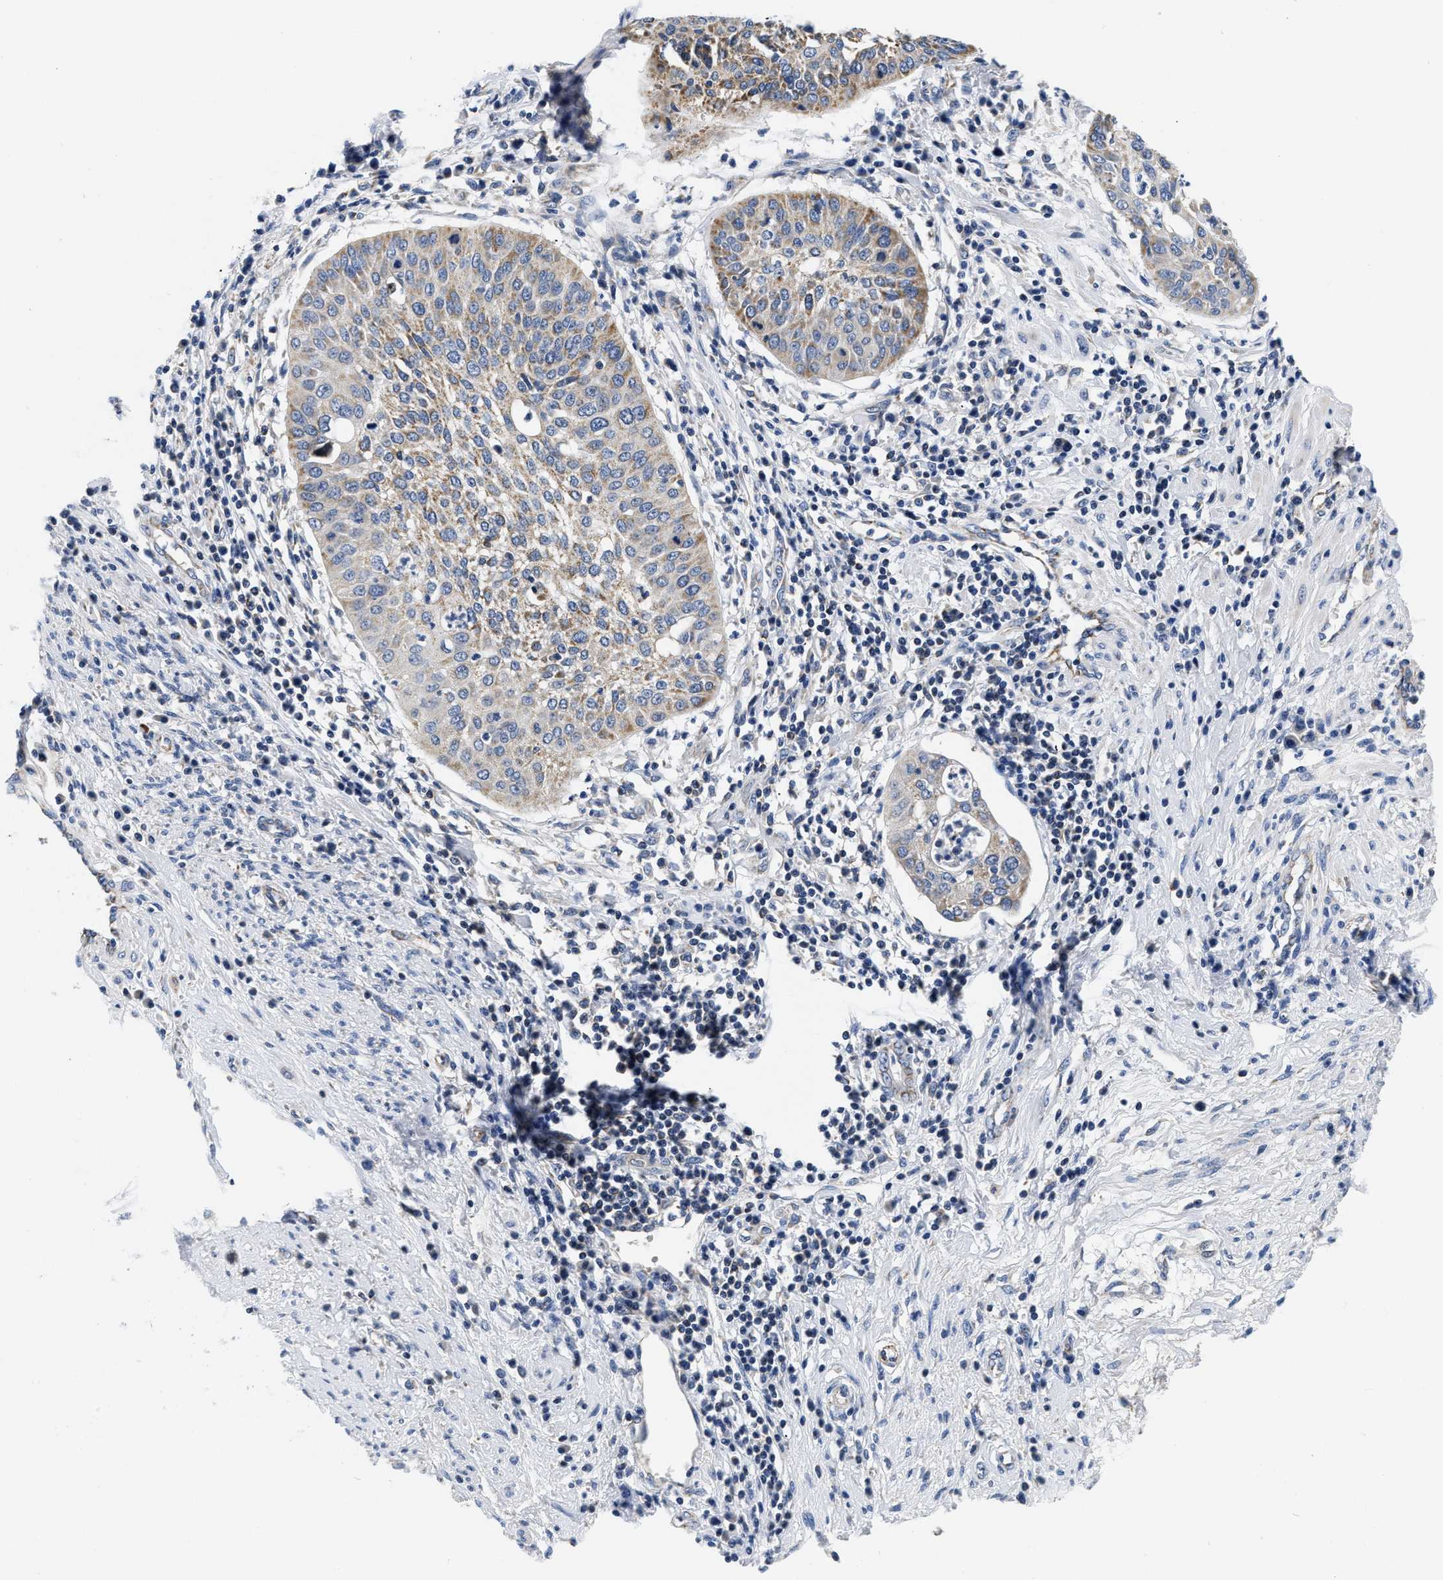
{"staining": {"intensity": "moderate", "quantity": ">75%", "location": "cytoplasmic/membranous"}, "tissue": "cervical cancer", "cell_type": "Tumor cells", "image_type": "cancer", "snomed": [{"axis": "morphology", "description": "Normal tissue, NOS"}, {"axis": "morphology", "description": "Squamous cell carcinoma, NOS"}, {"axis": "topography", "description": "Cervix"}], "caption": "Cervical cancer stained for a protein reveals moderate cytoplasmic/membranous positivity in tumor cells.", "gene": "PDP1", "patient": {"sex": "female", "age": 39}}